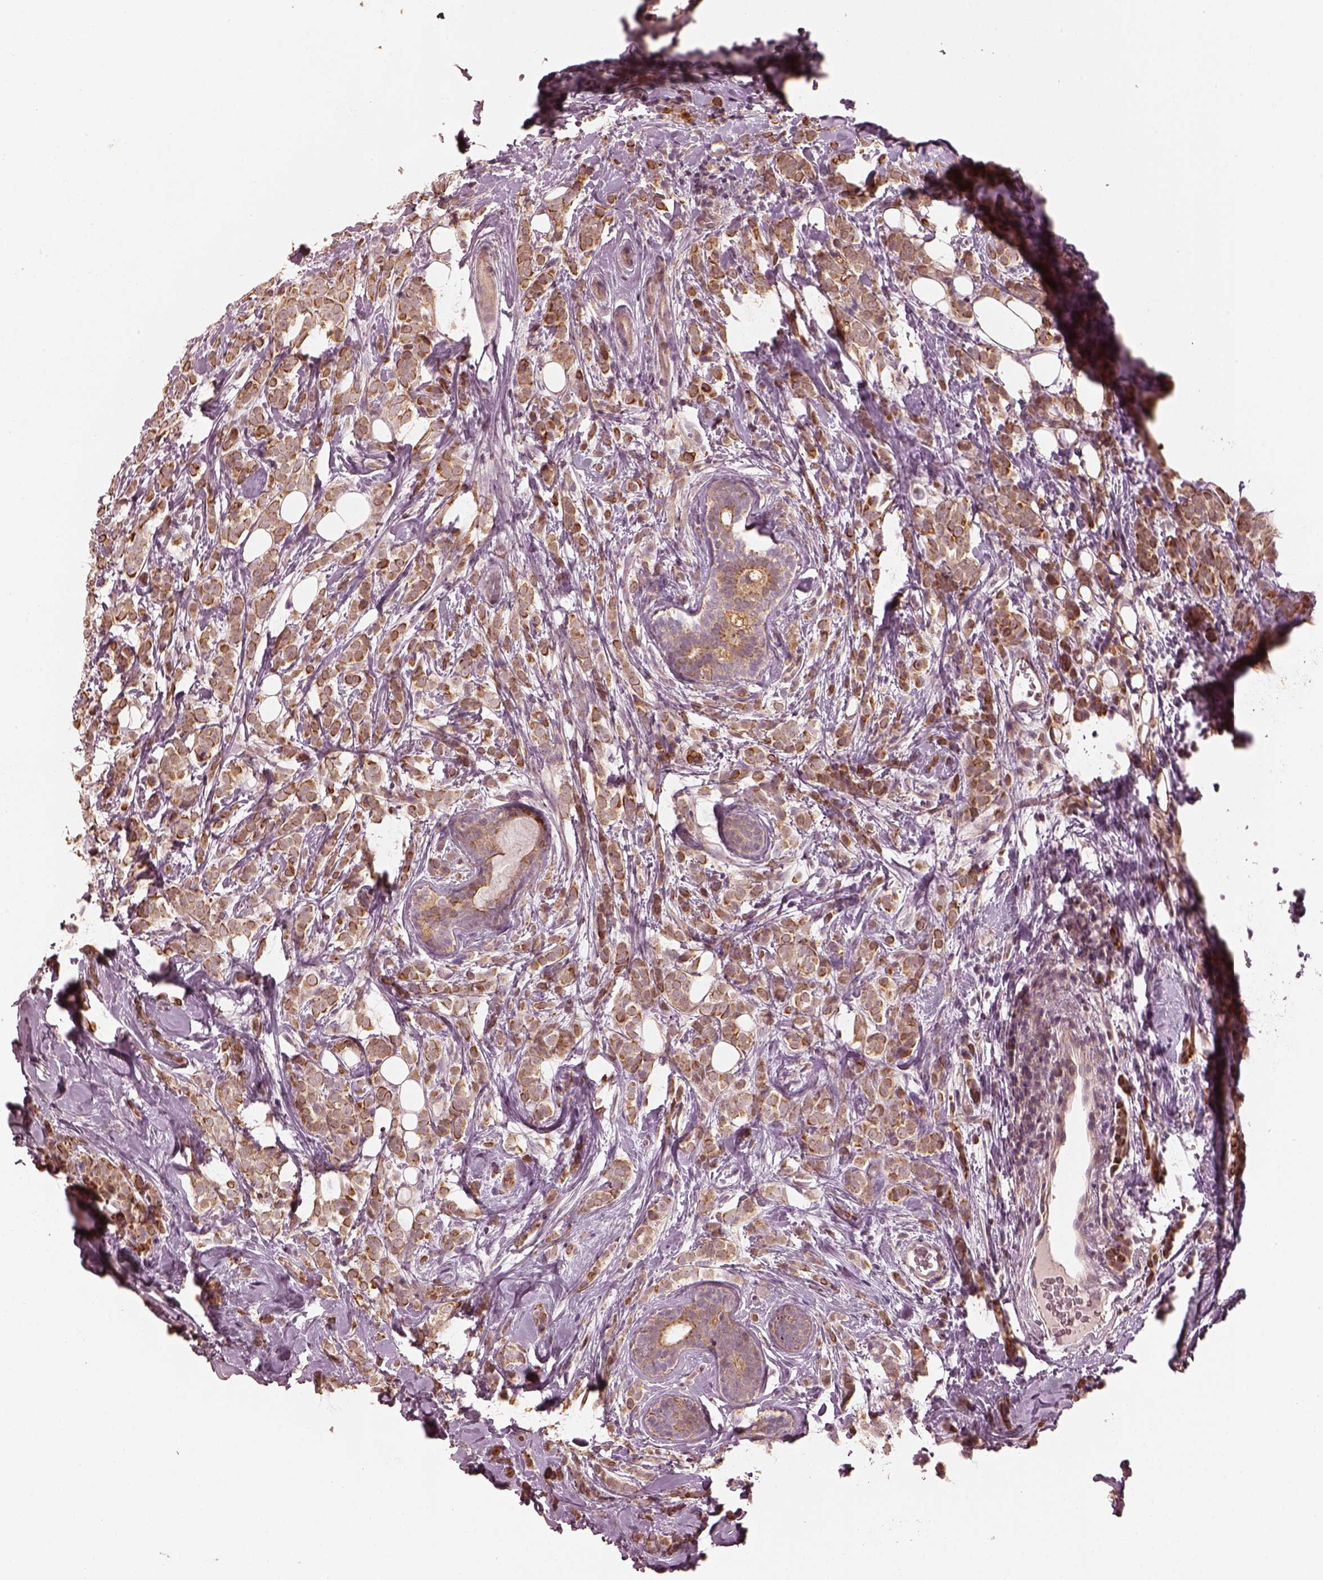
{"staining": {"intensity": "moderate", "quantity": "25%-75%", "location": "cytoplasmic/membranous"}, "tissue": "breast cancer", "cell_type": "Tumor cells", "image_type": "cancer", "snomed": [{"axis": "morphology", "description": "Lobular carcinoma"}, {"axis": "topography", "description": "Breast"}], "caption": "IHC (DAB (3,3'-diaminobenzidine)) staining of breast cancer reveals moderate cytoplasmic/membranous protein positivity in about 25%-75% of tumor cells.", "gene": "SLC25A46", "patient": {"sex": "female", "age": 49}}